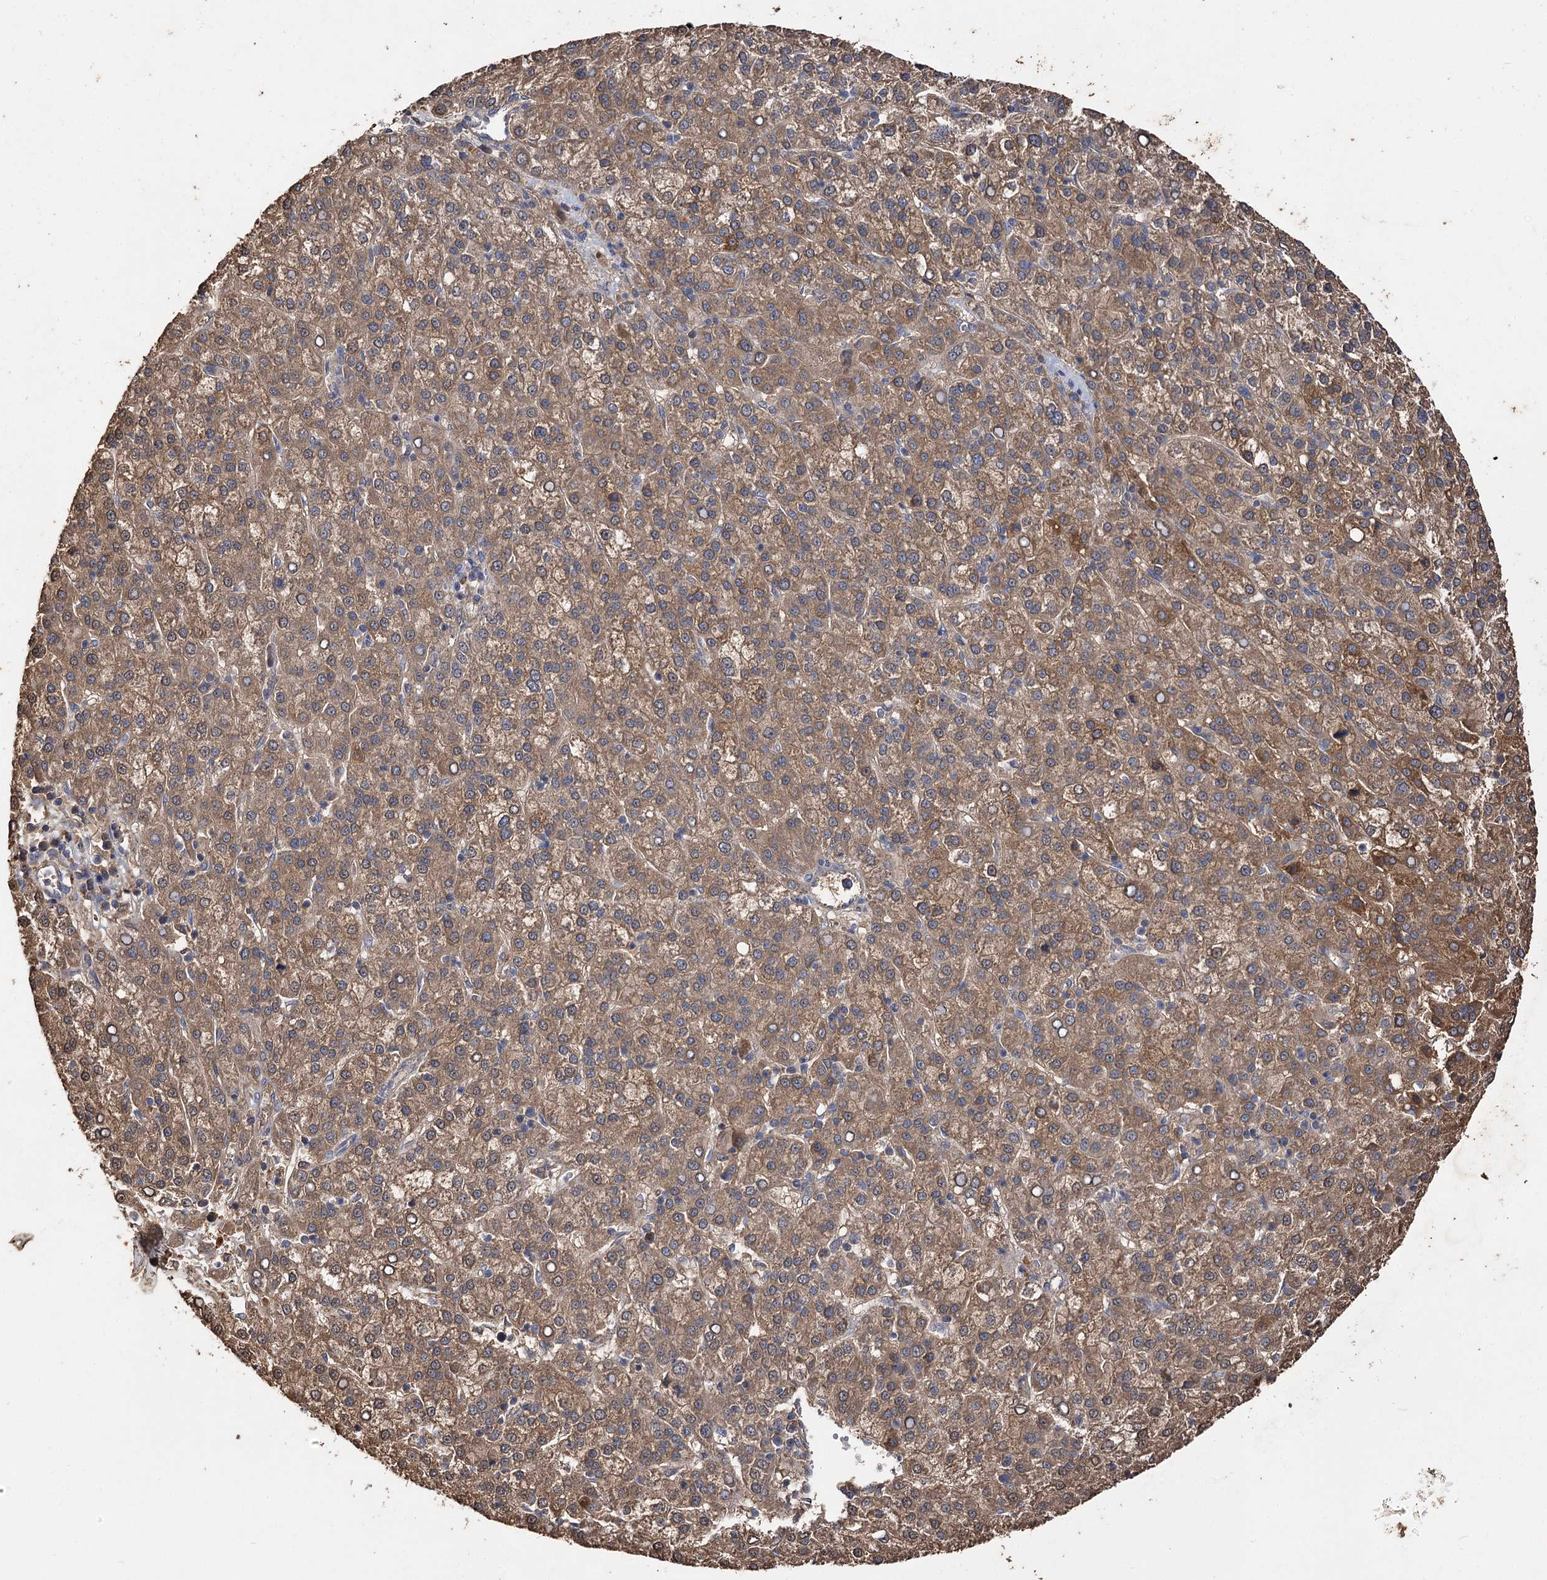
{"staining": {"intensity": "moderate", "quantity": ">75%", "location": "cytoplasmic/membranous"}, "tissue": "liver cancer", "cell_type": "Tumor cells", "image_type": "cancer", "snomed": [{"axis": "morphology", "description": "Carcinoma, Hepatocellular, NOS"}, {"axis": "topography", "description": "Liver"}], "caption": "An IHC histopathology image of neoplastic tissue is shown. Protein staining in brown shows moderate cytoplasmic/membranous positivity in liver cancer within tumor cells.", "gene": "ARL13A", "patient": {"sex": "female", "age": 58}}